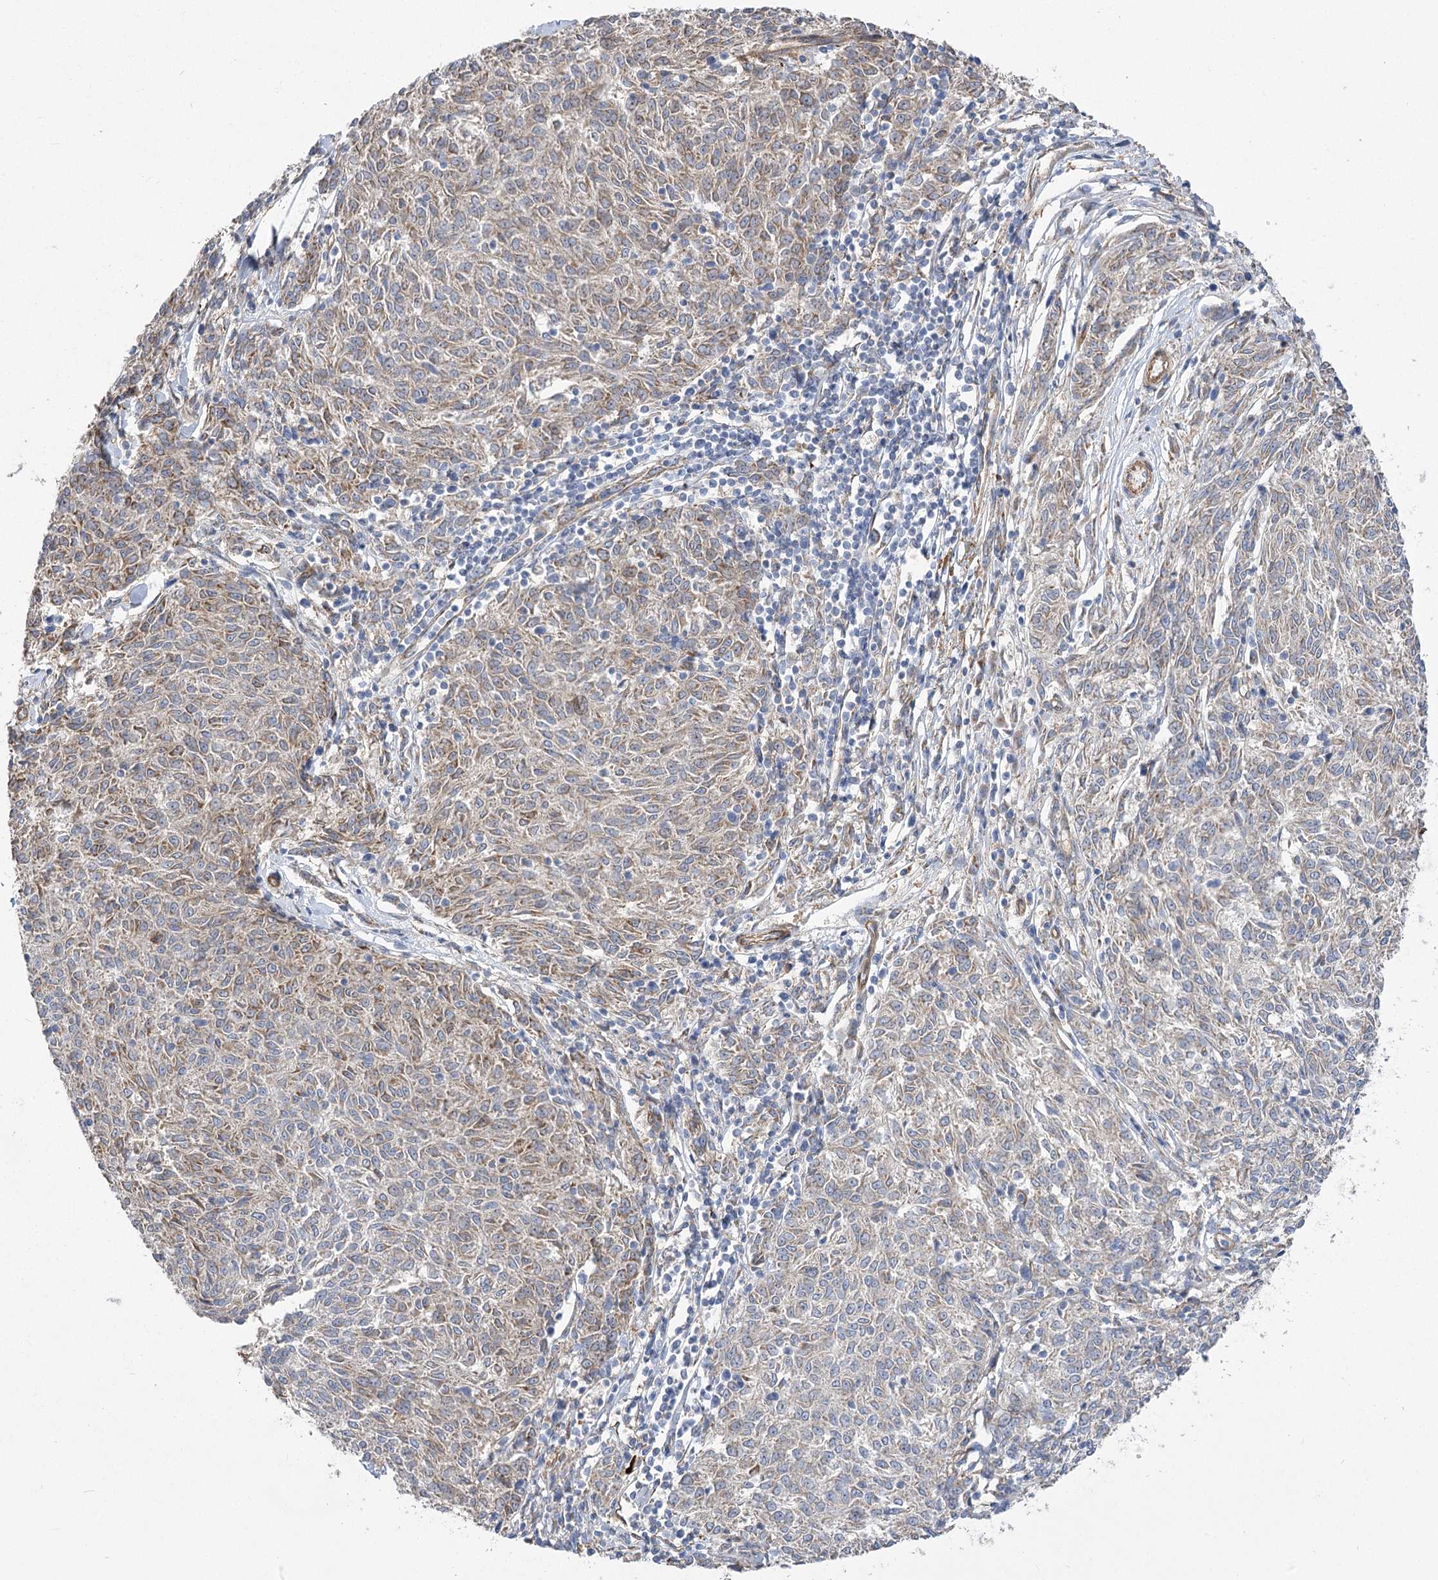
{"staining": {"intensity": "weak", "quantity": "25%-75%", "location": "cytoplasmic/membranous"}, "tissue": "melanoma", "cell_type": "Tumor cells", "image_type": "cancer", "snomed": [{"axis": "morphology", "description": "Malignant melanoma, NOS"}, {"axis": "topography", "description": "Skin"}], "caption": "IHC of human melanoma exhibits low levels of weak cytoplasmic/membranous staining in approximately 25%-75% of tumor cells. The protein is stained brown, and the nuclei are stained in blue (DAB IHC with brightfield microscopy, high magnification).", "gene": "RMDN2", "patient": {"sex": "female", "age": 72}}